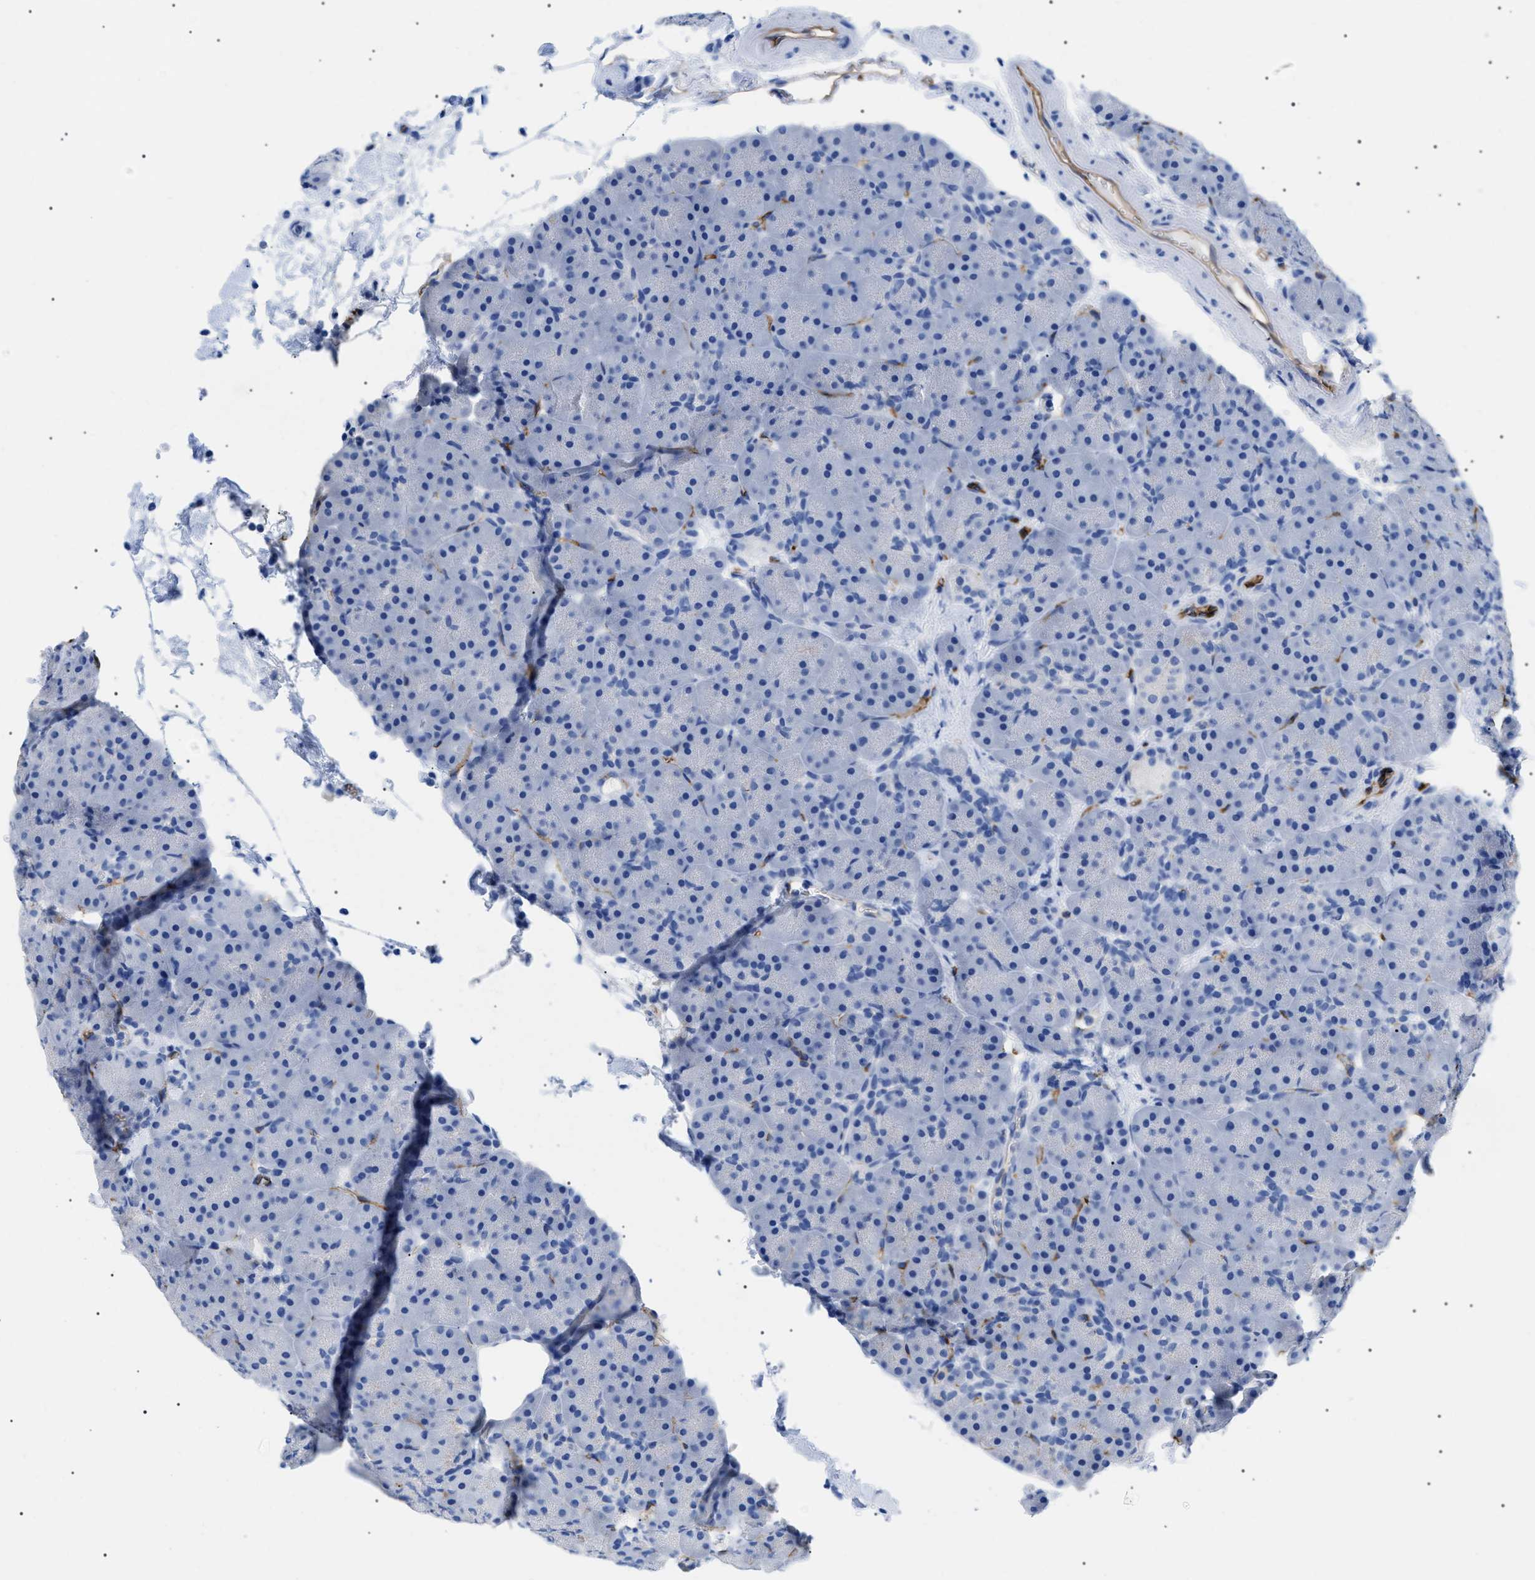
{"staining": {"intensity": "negative", "quantity": "none", "location": "none"}, "tissue": "pancreas", "cell_type": "Exocrine glandular cells", "image_type": "normal", "snomed": [{"axis": "morphology", "description": "Normal tissue, NOS"}, {"axis": "topography", "description": "Pancreas"}], "caption": "Pancreas was stained to show a protein in brown. There is no significant expression in exocrine glandular cells.", "gene": "PODXL", "patient": {"sex": "male", "age": 66}}